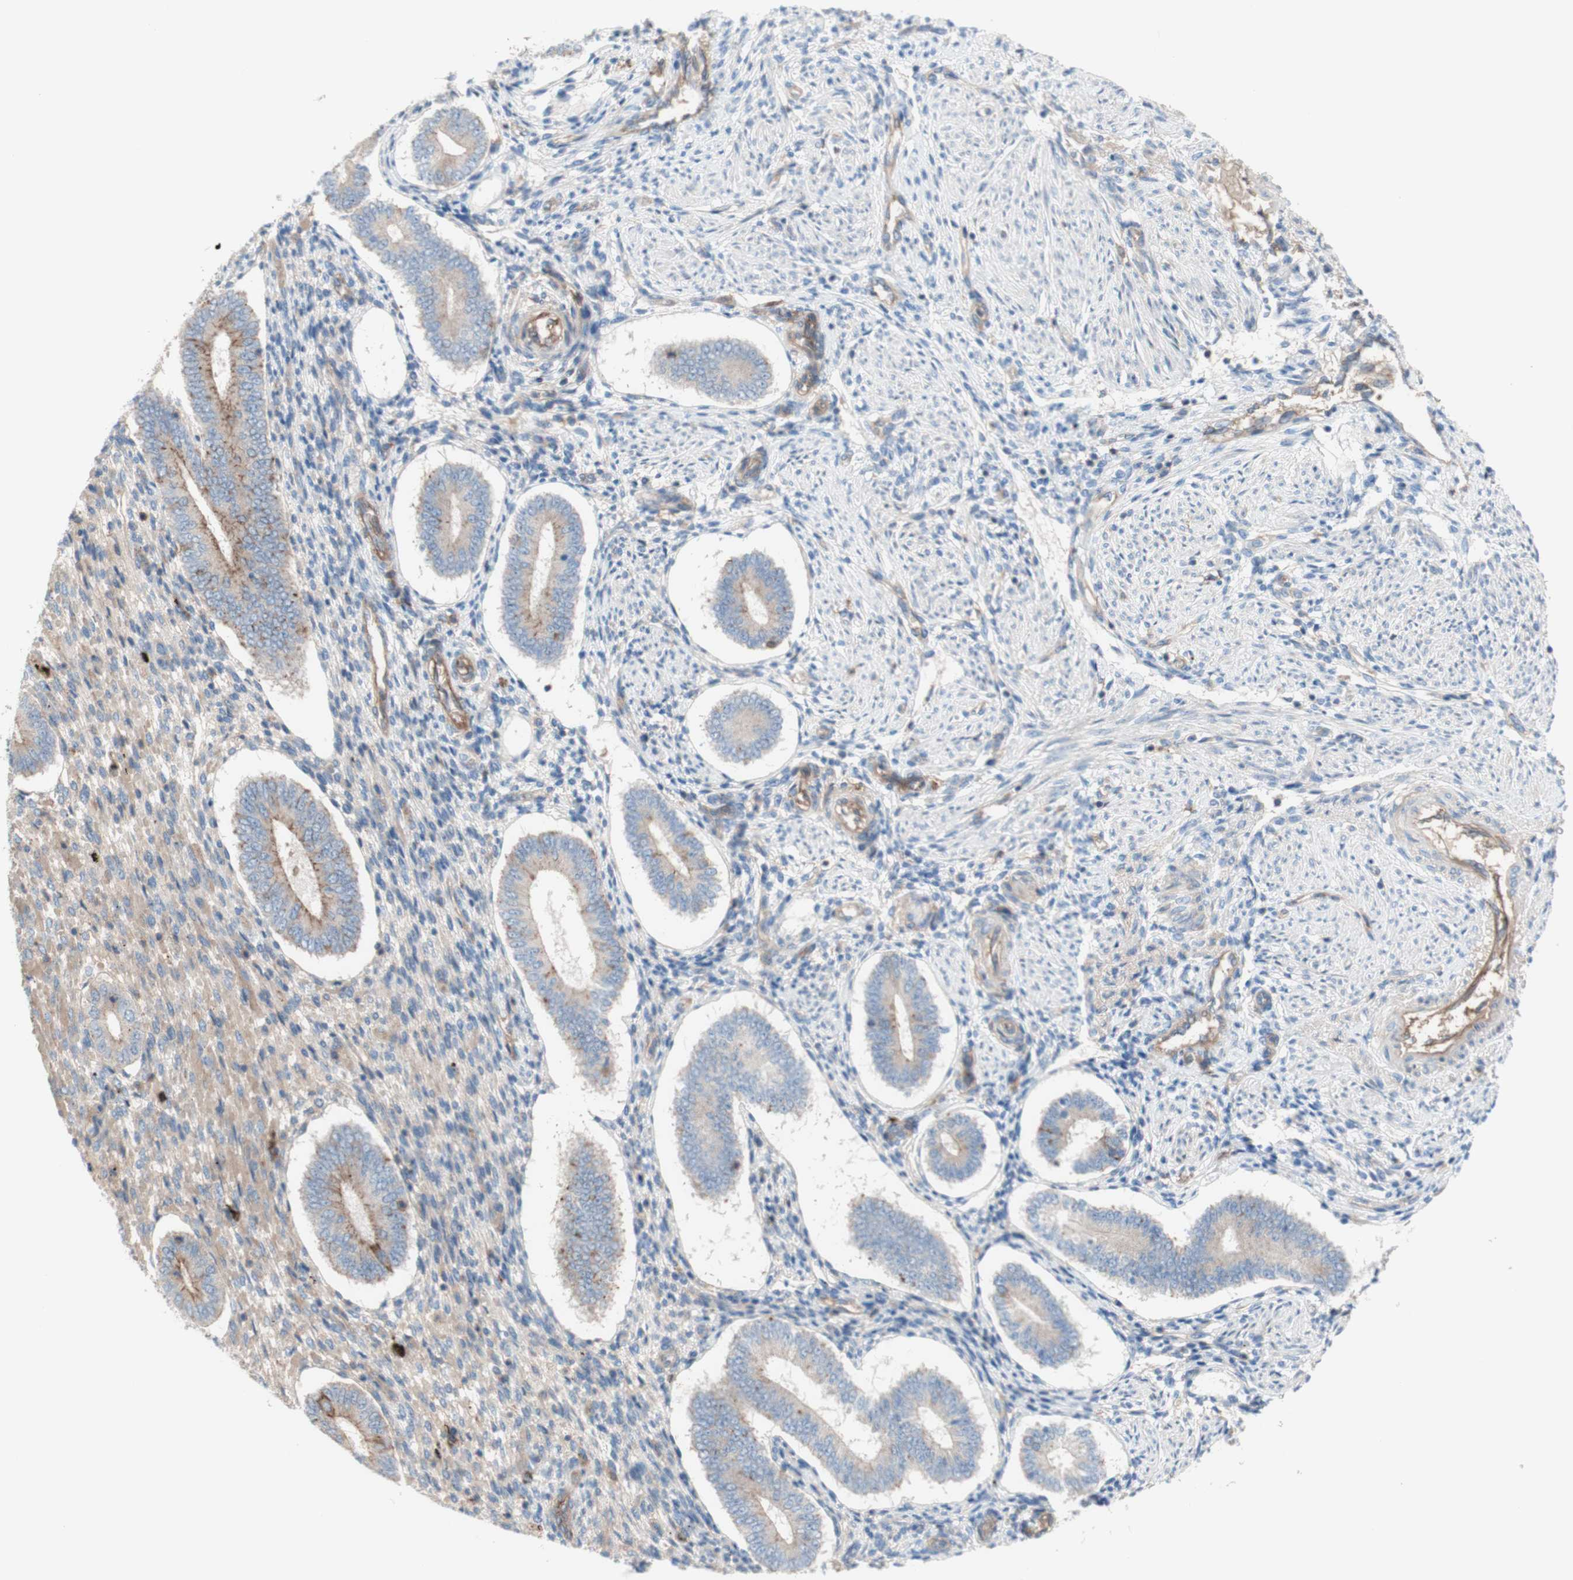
{"staining": {"intensity": "weak", "quantity": "25%-75%", "location": "cytoplasmic/membranous"}, "tissue": "endometrium", "cell_type": "Cells in endometrial stroma", "image_type": "normal", "snomed": [{"axis": "morphology", "description": "Normal tissue, NOS"}, {"axis": "topography", "description": "Endometrium"}], "caption": "Immunohistochemistry (DAB) staining of normal endometrium shows weak cytoplasmic/membranous protein staining in about 25%-75% of cells in endometrial stroma.", "gene": "CD46", "patient": {"sex": "female", "age": 42}}